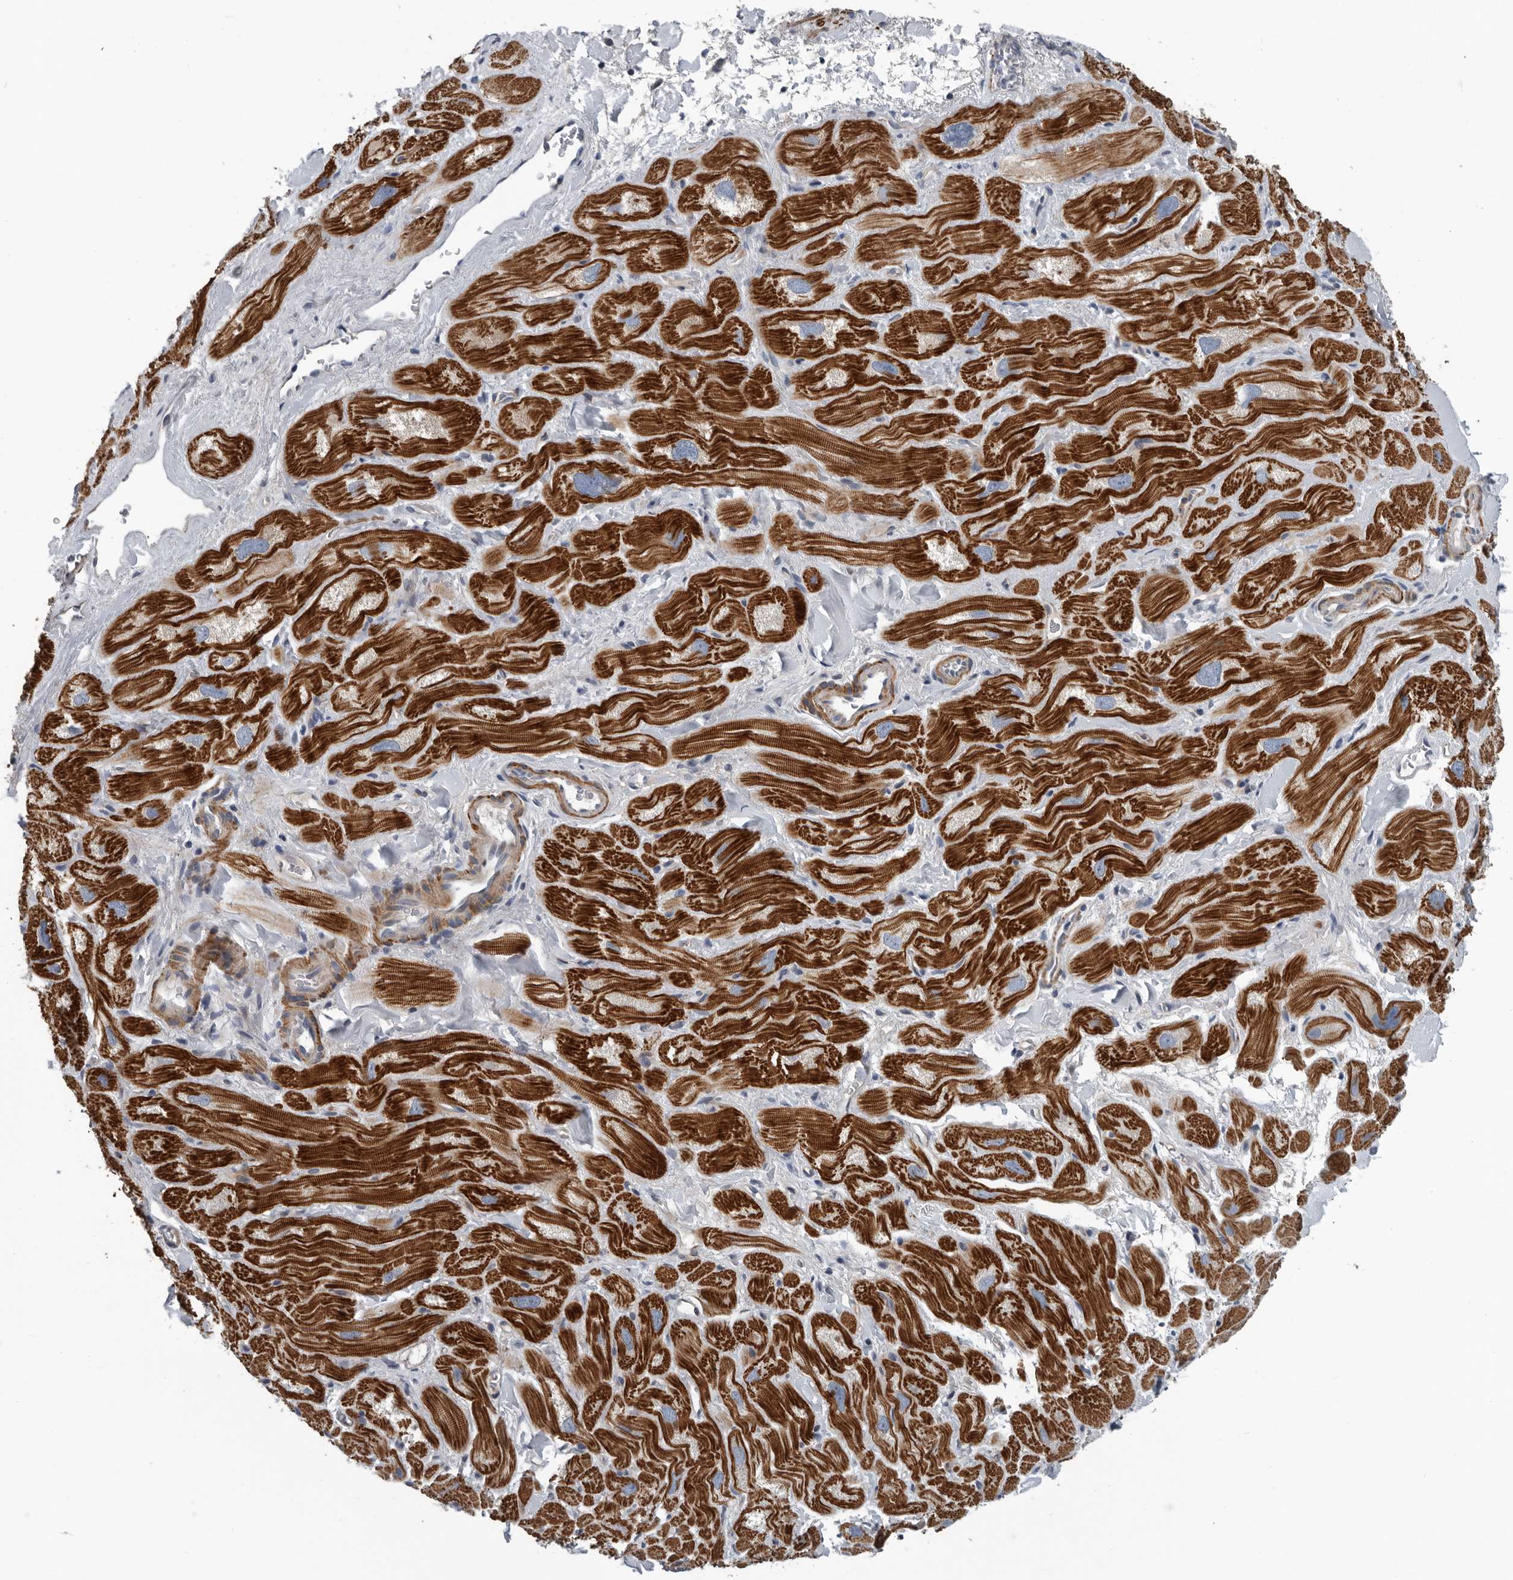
{"staining": {"intensity": "strong", "quantity": ">75%", "location": "cytoplasmic/membranous"}, "tissue": "heart muscle", "cell_type": "Cardiomyocytes", "image_type": "normal", "snomed": [{"axis": "morphology", "description": "Normal tissue, NOS"}, {"axis": "topography", "description": "Heart"}], "caption": "Immunohistochemistry (IHC) micrograph of benign heart muscle stained for a protein (brown), which displays high levels of strong cytoplasmic/membranous expression in approximately >75% of cardiomyocytes.", "gene": "DPY19L4", "patient": {"sex": "male", "age": 49}}